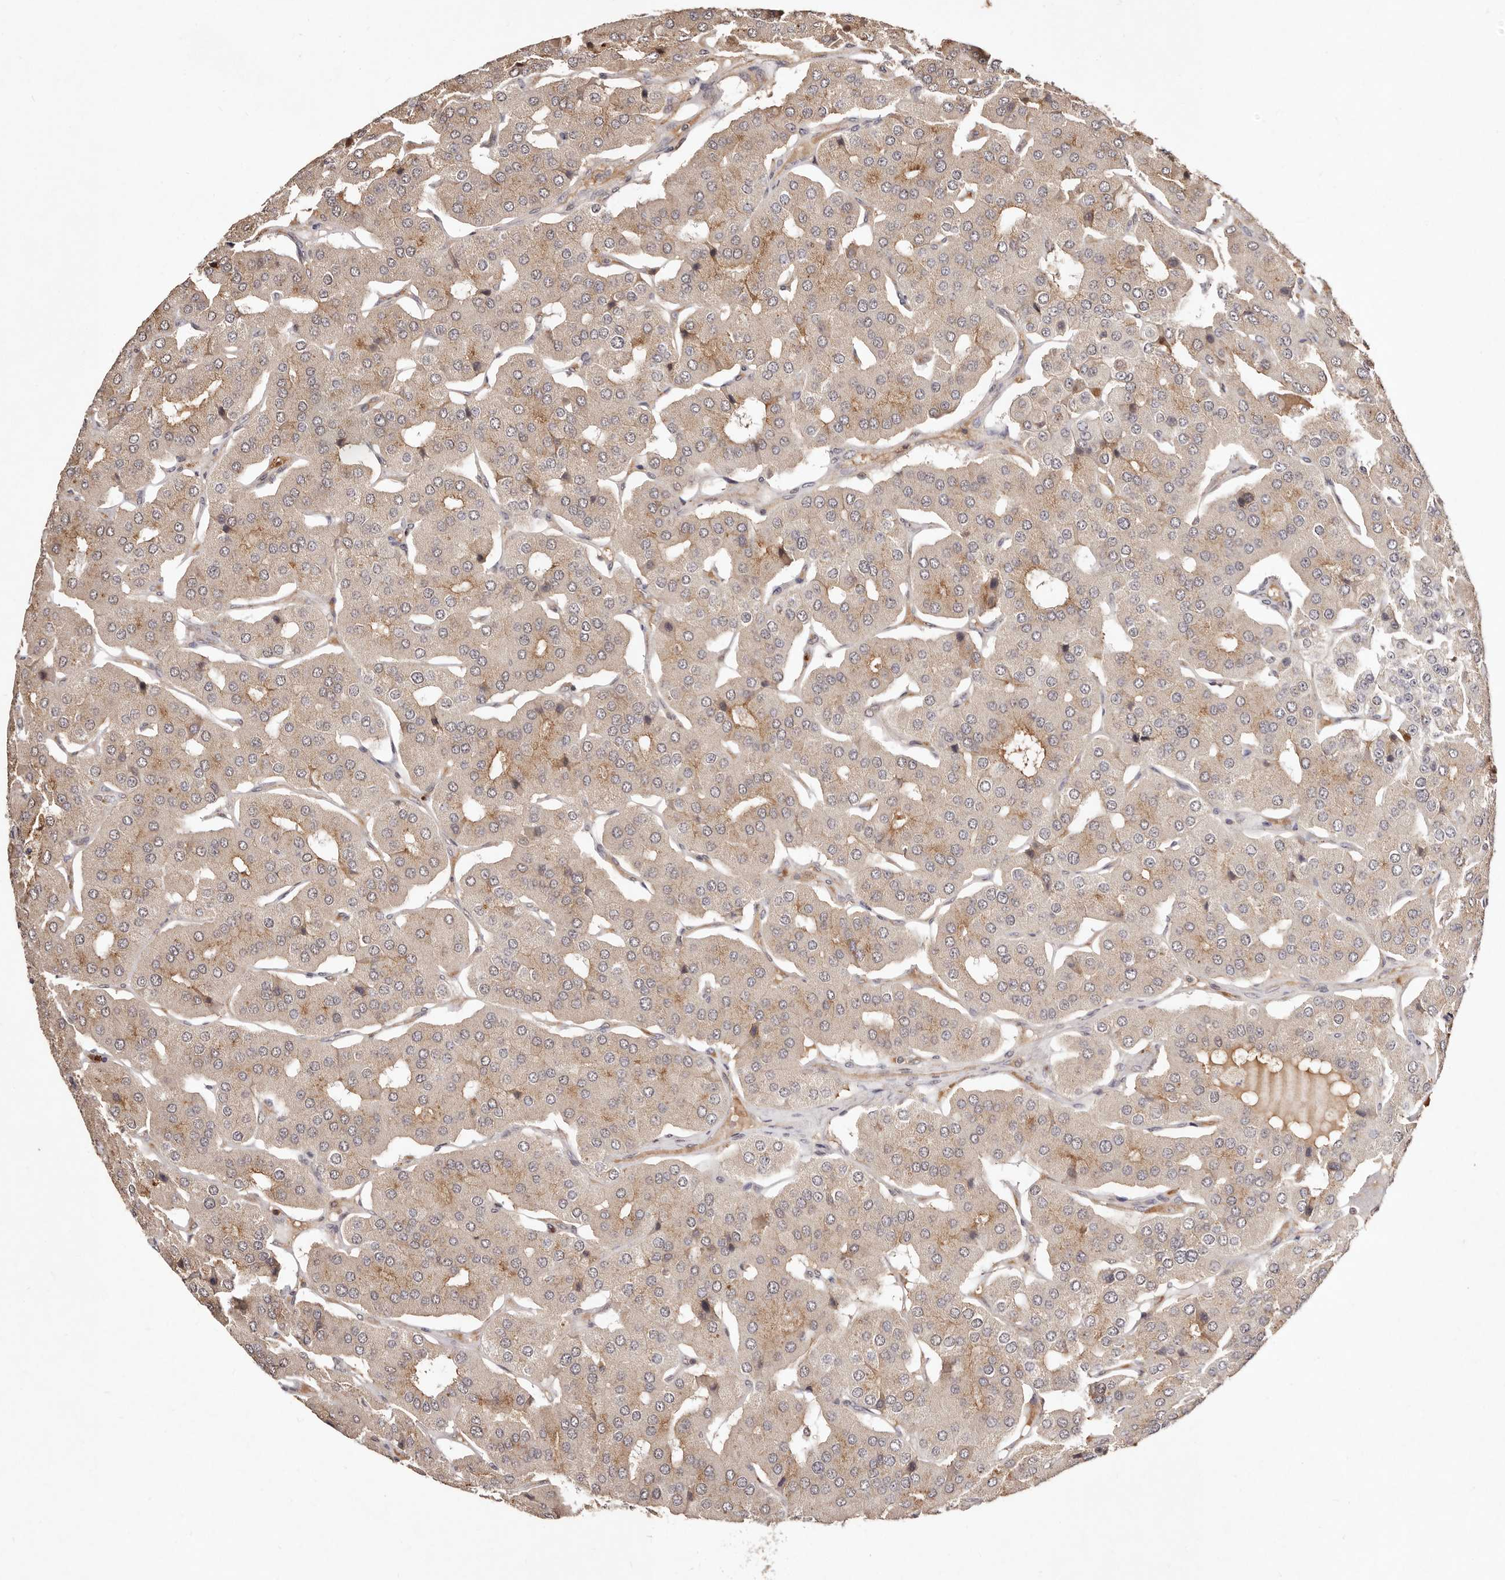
{"staining": {"intensity": "weak", "quantity": ">75%", "location": "cytoplasmic/membranous"}, "tissue": "parathyroid gland", "cell_type": "Glandular cells", "image_type": "normal", "snomed": [{"axis": "morphology", "description": "Normal tissue, NOS"}, {"axis": "morphology", "description": "Adenoma, NOS"}, {"axis": "topography", "description": "Parathyroid gland"}], "caption": "This is an image of IHC staining of unremarkable parathyroid gland, which shows weak staining in the cytoplasmic/membranous of glandular cells.", "gene": "BICRAL", "patient": {"sex": "female", "age": 86}}